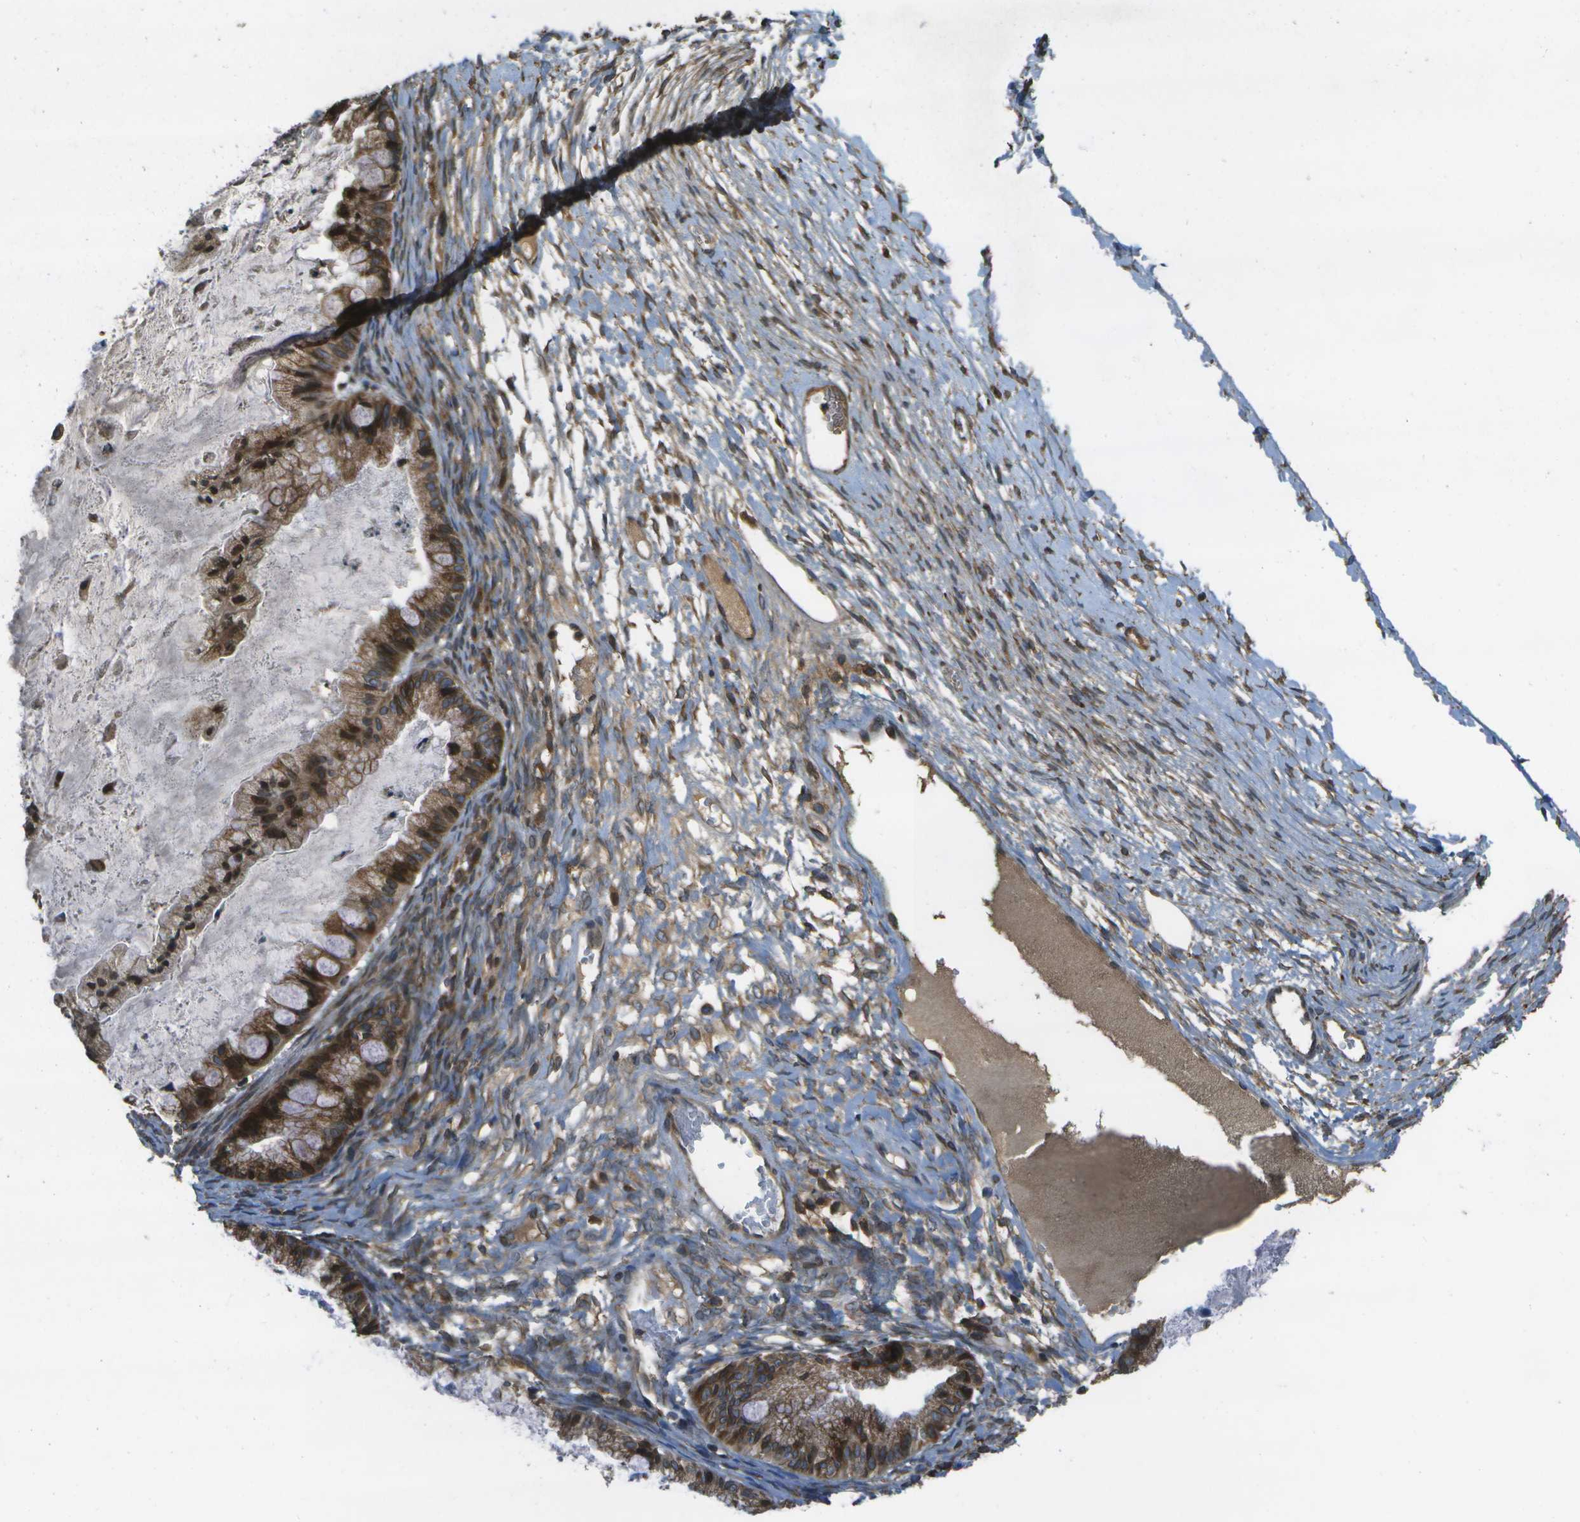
{"staining": {"intensity": "strong", "quantity": ">75%", "location": "cytoplasmic/membranous"}, "tissue": "ovarian cancer", "cell_type": "Tumor cells", "image_type": "cancer", "snomed": [{"axis": "morphology", "description": "Cystadenocarcinoma, mucinous, NOS"}, {"axis": "topography", "description": "Ovary"}], "caption": "This is a photomicrograph of IHC staining of ovarian cancer (mucinous cystadenocarcinoma), which shows strong positivity in the cytoplasmic/membranous of tumor cells.", "gene": "HFE", "patient": {"sex": "female", "age": 57}}